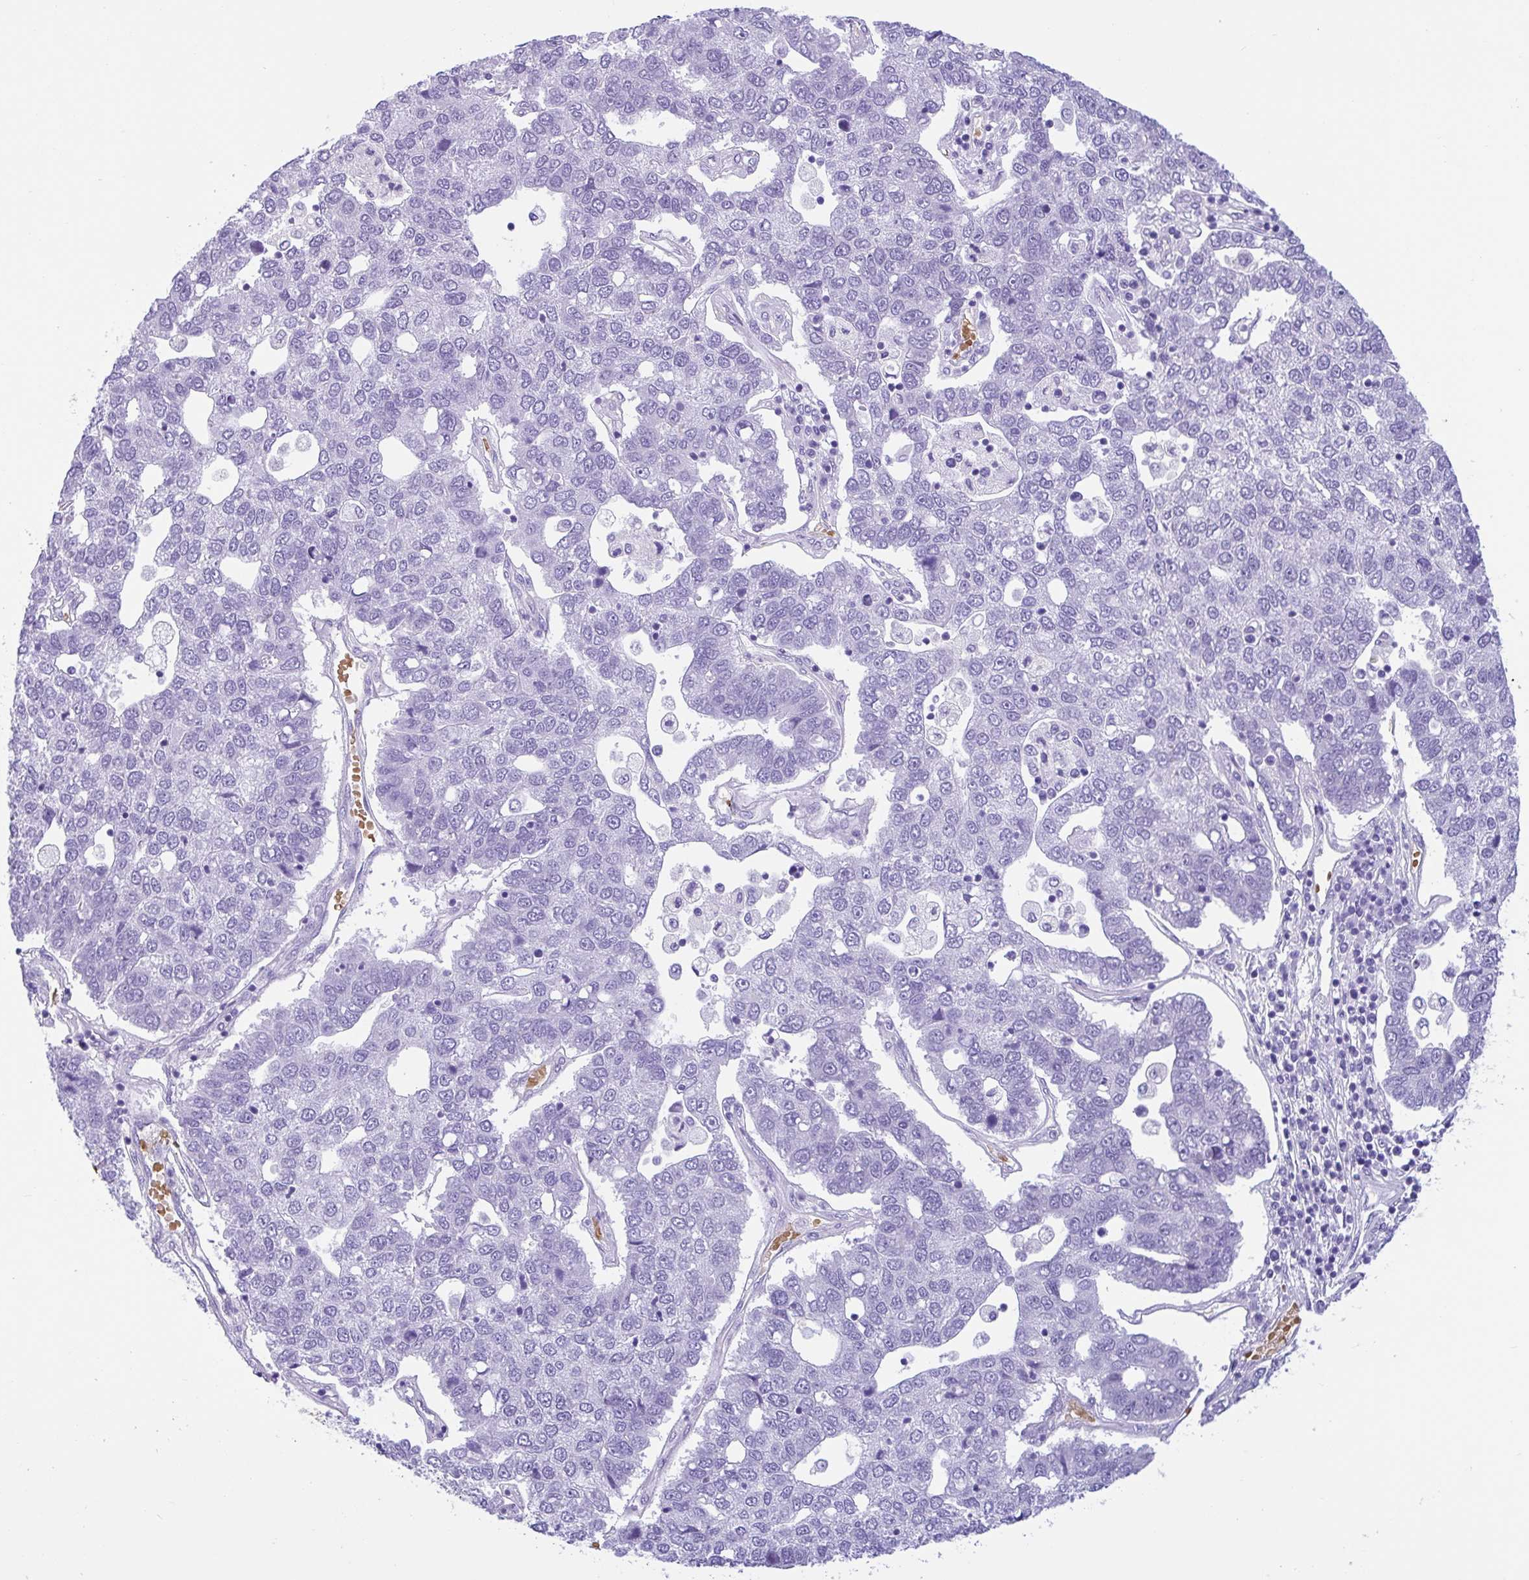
{"staining": {"intensity": "negative", "quantity": "none", "location": "none"}, "tissue": "pancreatic cancer", "cell_type": "Tumor cells", "image_type": "cancer", "snomed": [{"axis": "morphology", "description": "Adenocarcinoma, NOS"}, {"axis": "topography", "description": "Pancreas"}], "caption": "Tumor cells are negative for brown protein staining in pancreatic cancer. Nuclei are stained in blue.", "gene": "TMEM79", "patient": {"sex": "female", "age": 61}}